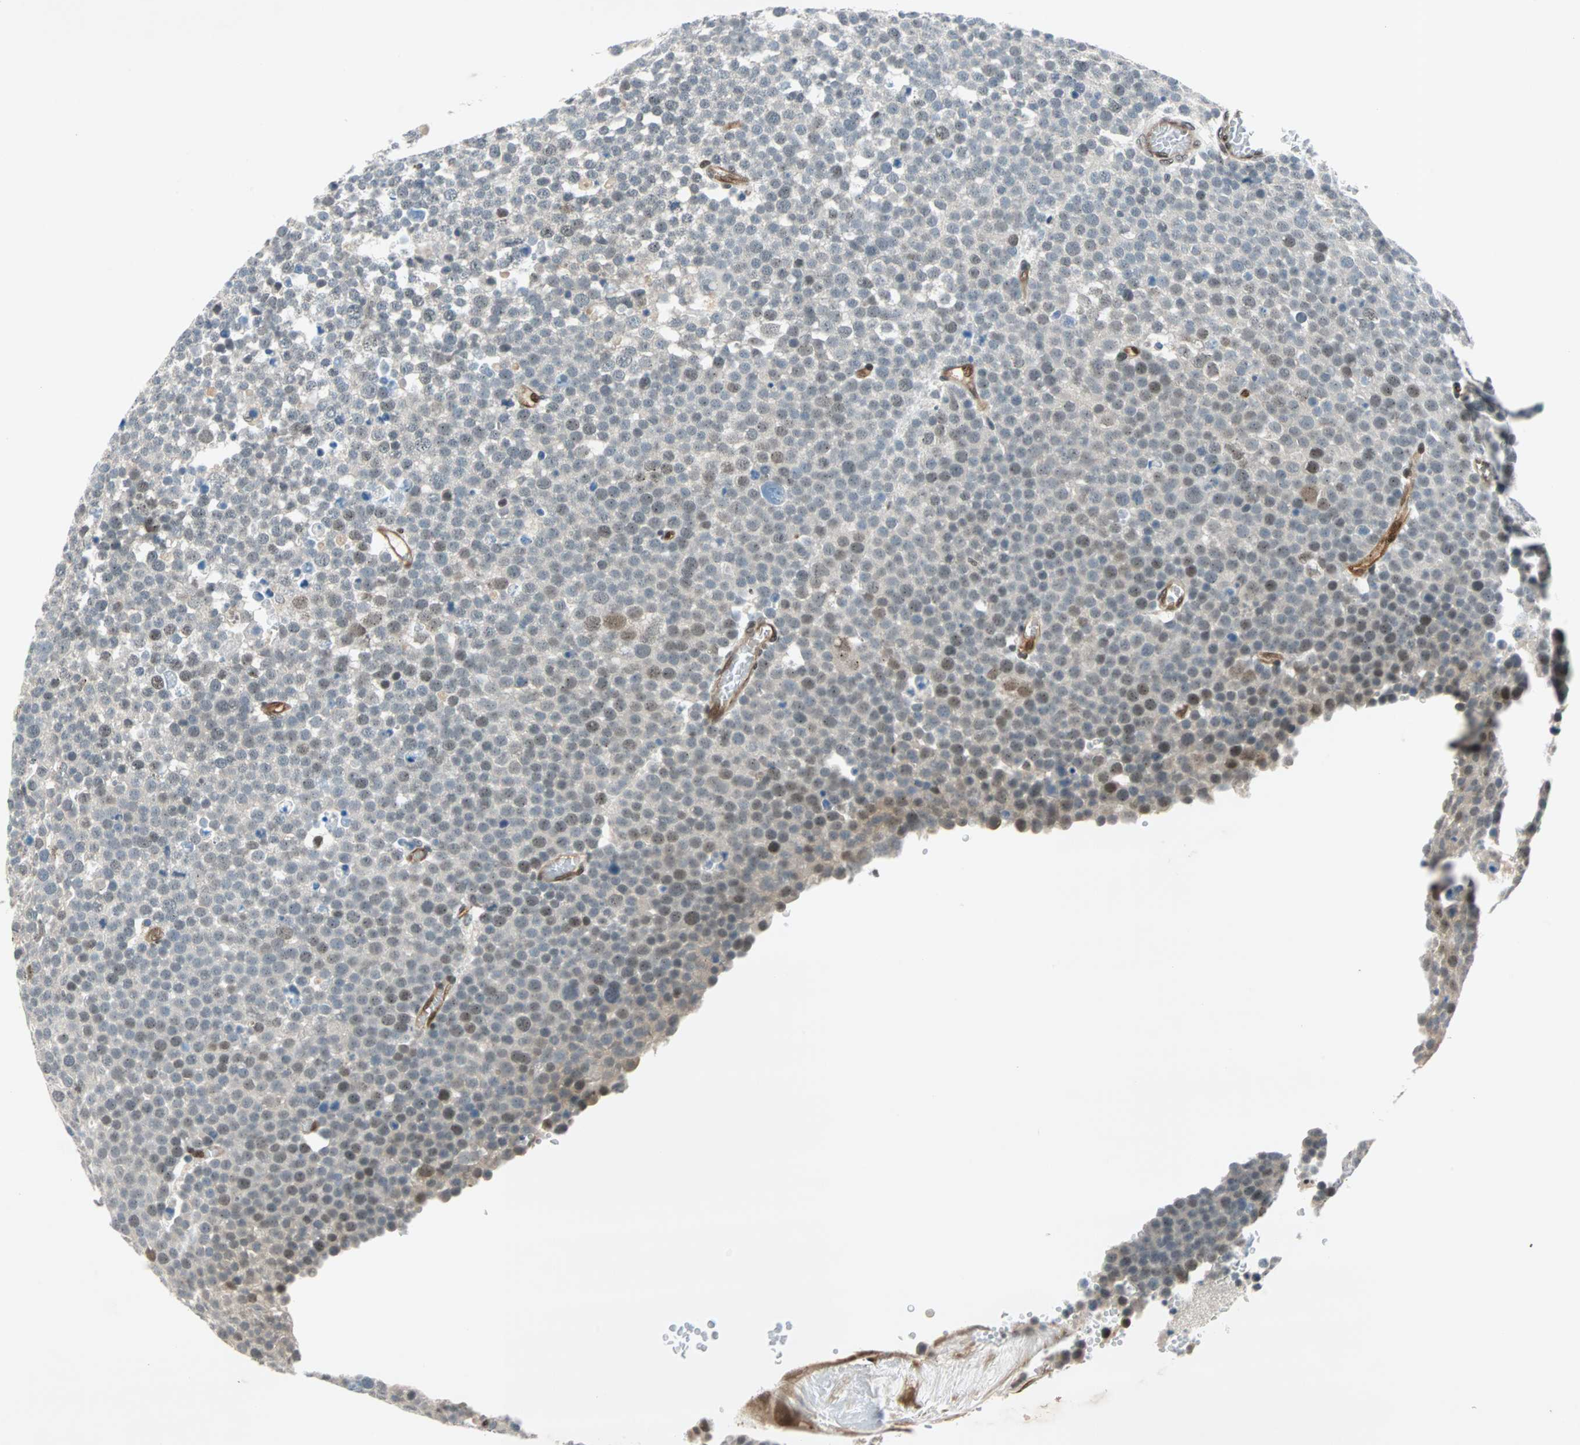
{"staining": {"intensity": "weak", "quantity": "<25%", "location": "cytoplasmic/membranous,nuclear"}, "tissue": "testis cancer", "cell_type": "Tumor cells", "image_type": "cancer", "snomed": [{"axis": "morphology", "description": "Seminoma, NOS"}, {"axis": "topography", "description": "Testis"}], "caption": "IHC photomicrograph of neoplastic tissue: human seminoma (testis) stained with DAB (3,3'-diaminobenzidine) reveals no significant protein positivity in tumor cells.", "gene": "WWTR1", "patient": {"sex": "male", "age": 71}}